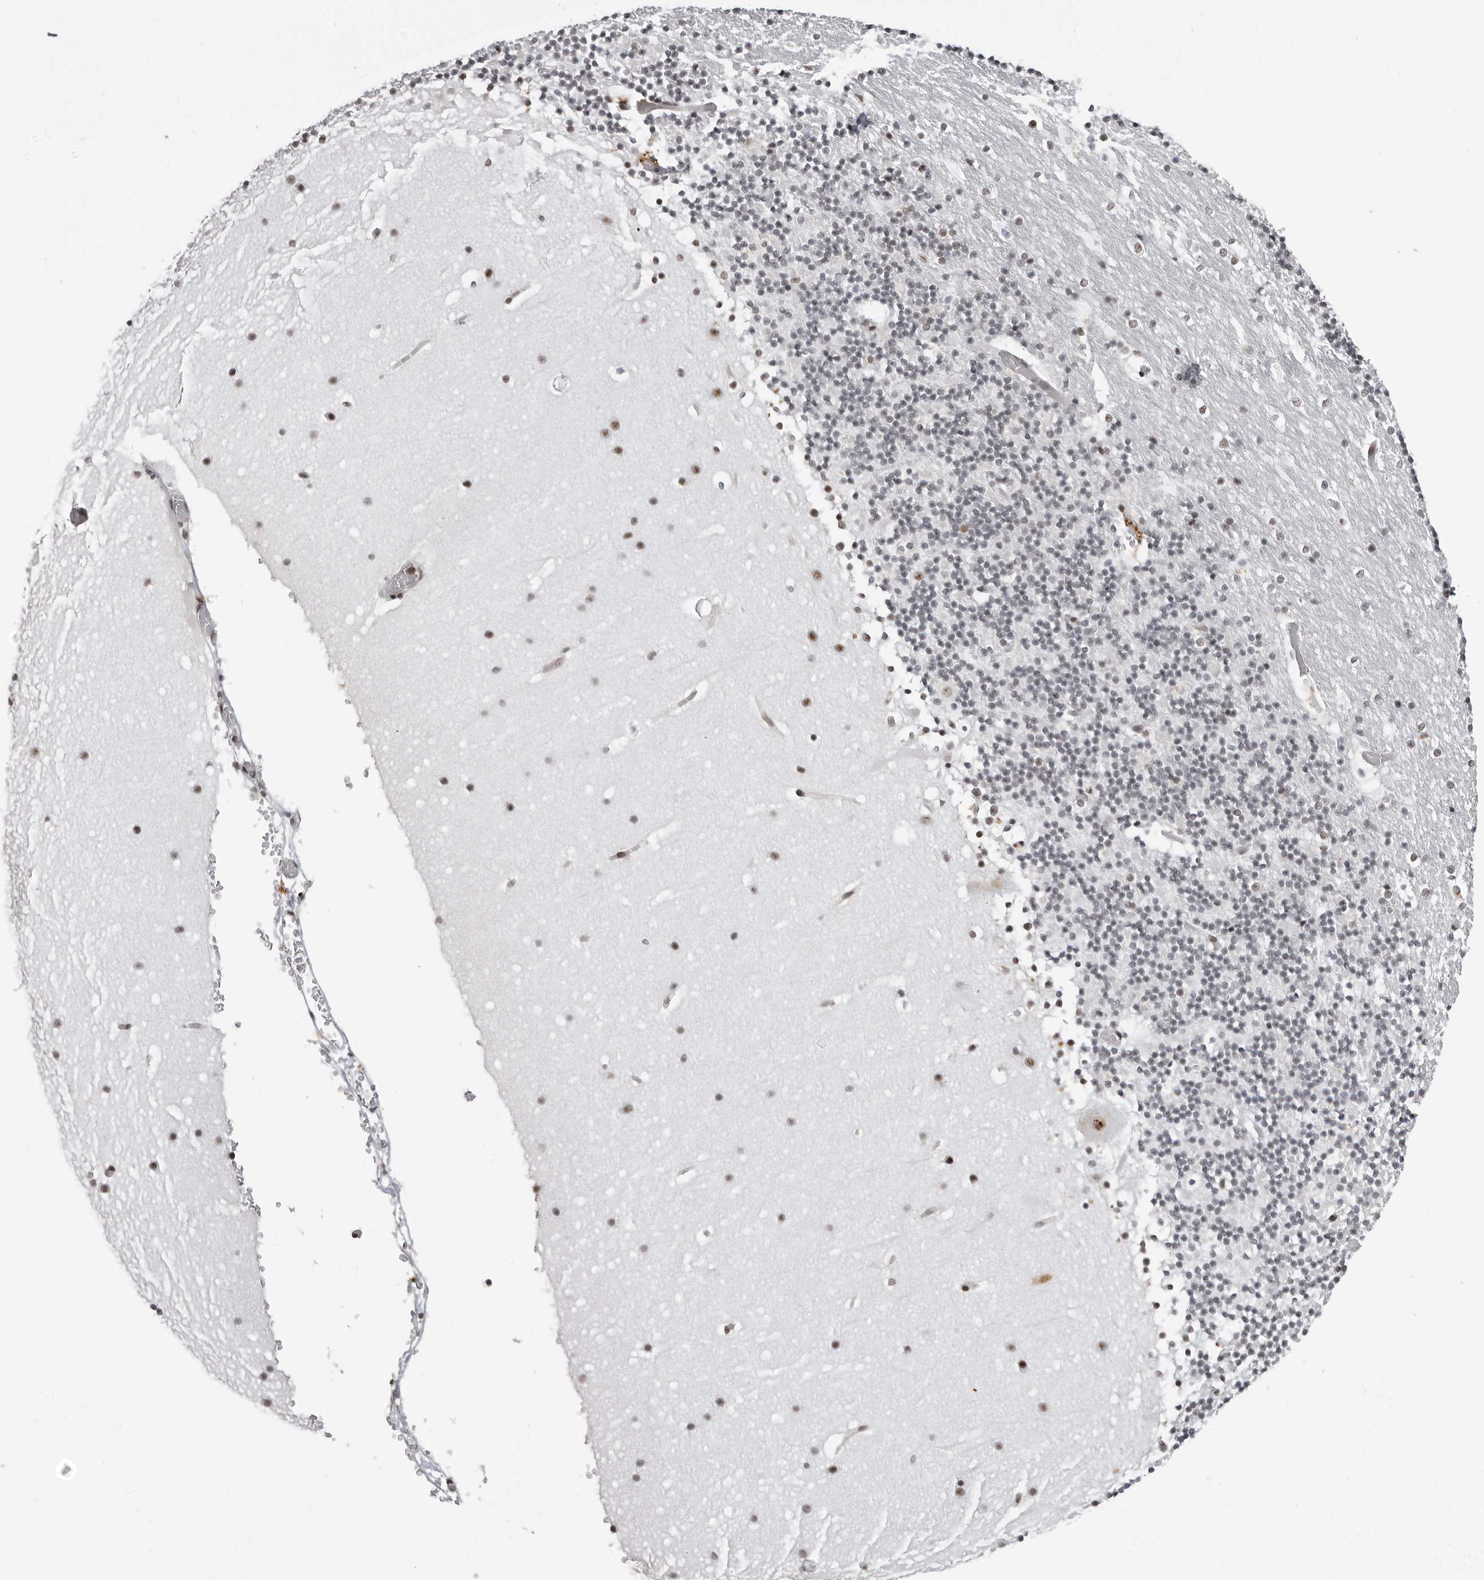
{"staining": {"intensity": "negative", "quantity": "none", "location": "none"}, "tissue": "cerebellum", "cell_type": "Cells in granular layer", "image_type": "normal", "snomed": [{"axis": "morphology", "description": "Normal tissue, NOS"}, {"axis": "topography", "description": "Cerebellum"}], "caption": "Immunohistochemical staining of benign cerebellum demonstrates no significant positivity in cells in granular layer.", "gene": "WRAP53", "patient": {"sex": "male", "age": 57}}